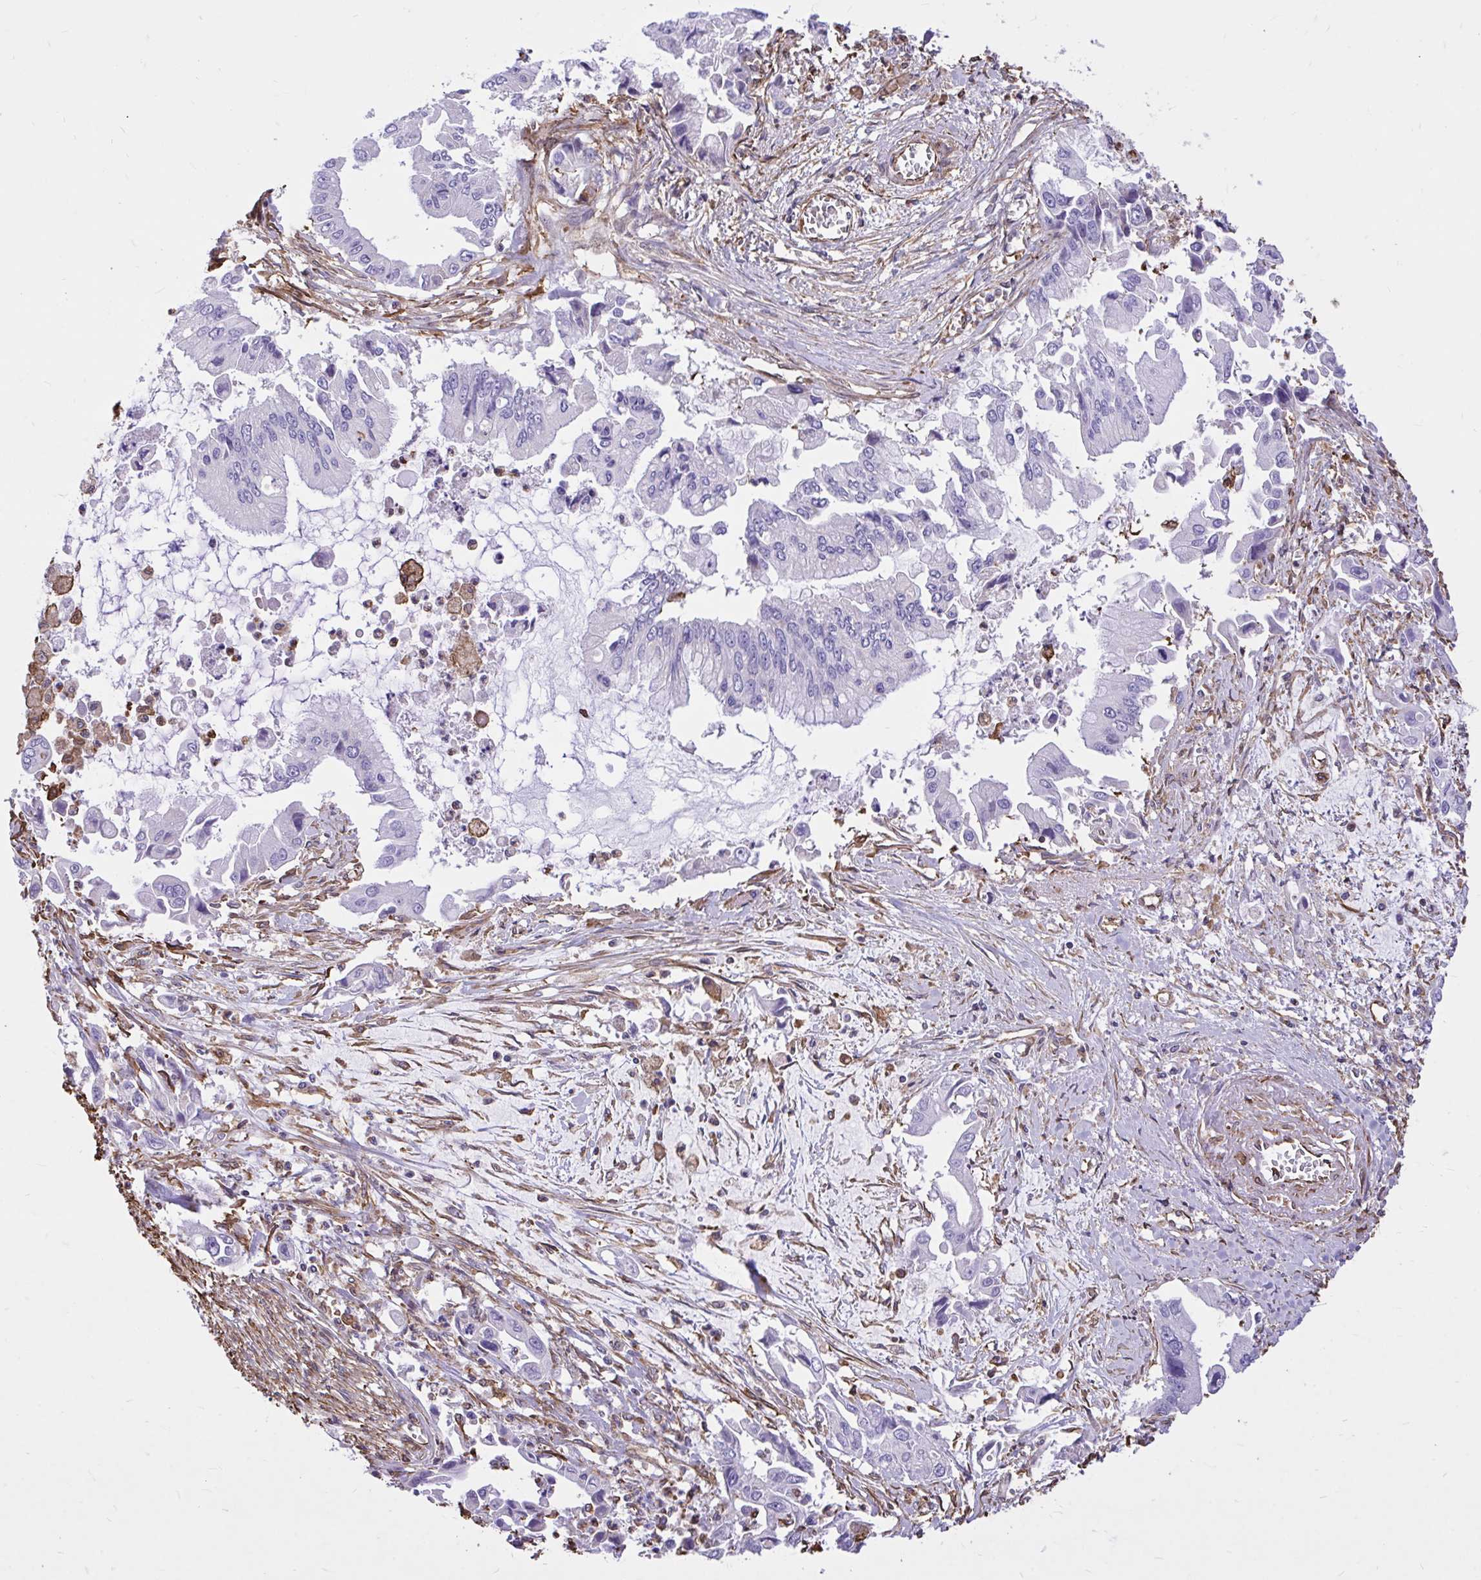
{"staining": {"intensity": "negative", "quantity": "none", "location": "none"}, "tissue": "pancreatic cancer", "cell_type": "Tumor cells", "image_type": "cancer", "snomed": [{"axis": "morphology", "description": "Adenocarcinoma, NOS"}, {"axis": "topography", "description": "Pancreas"}], "caption": "Immunohistochemical staining of human pancreatic cancer (adenocarcinoma) demonstrates no significant staining in tumor cells.", "gene": "RNF103", "patient": {"sex": "male", "age": 84}}